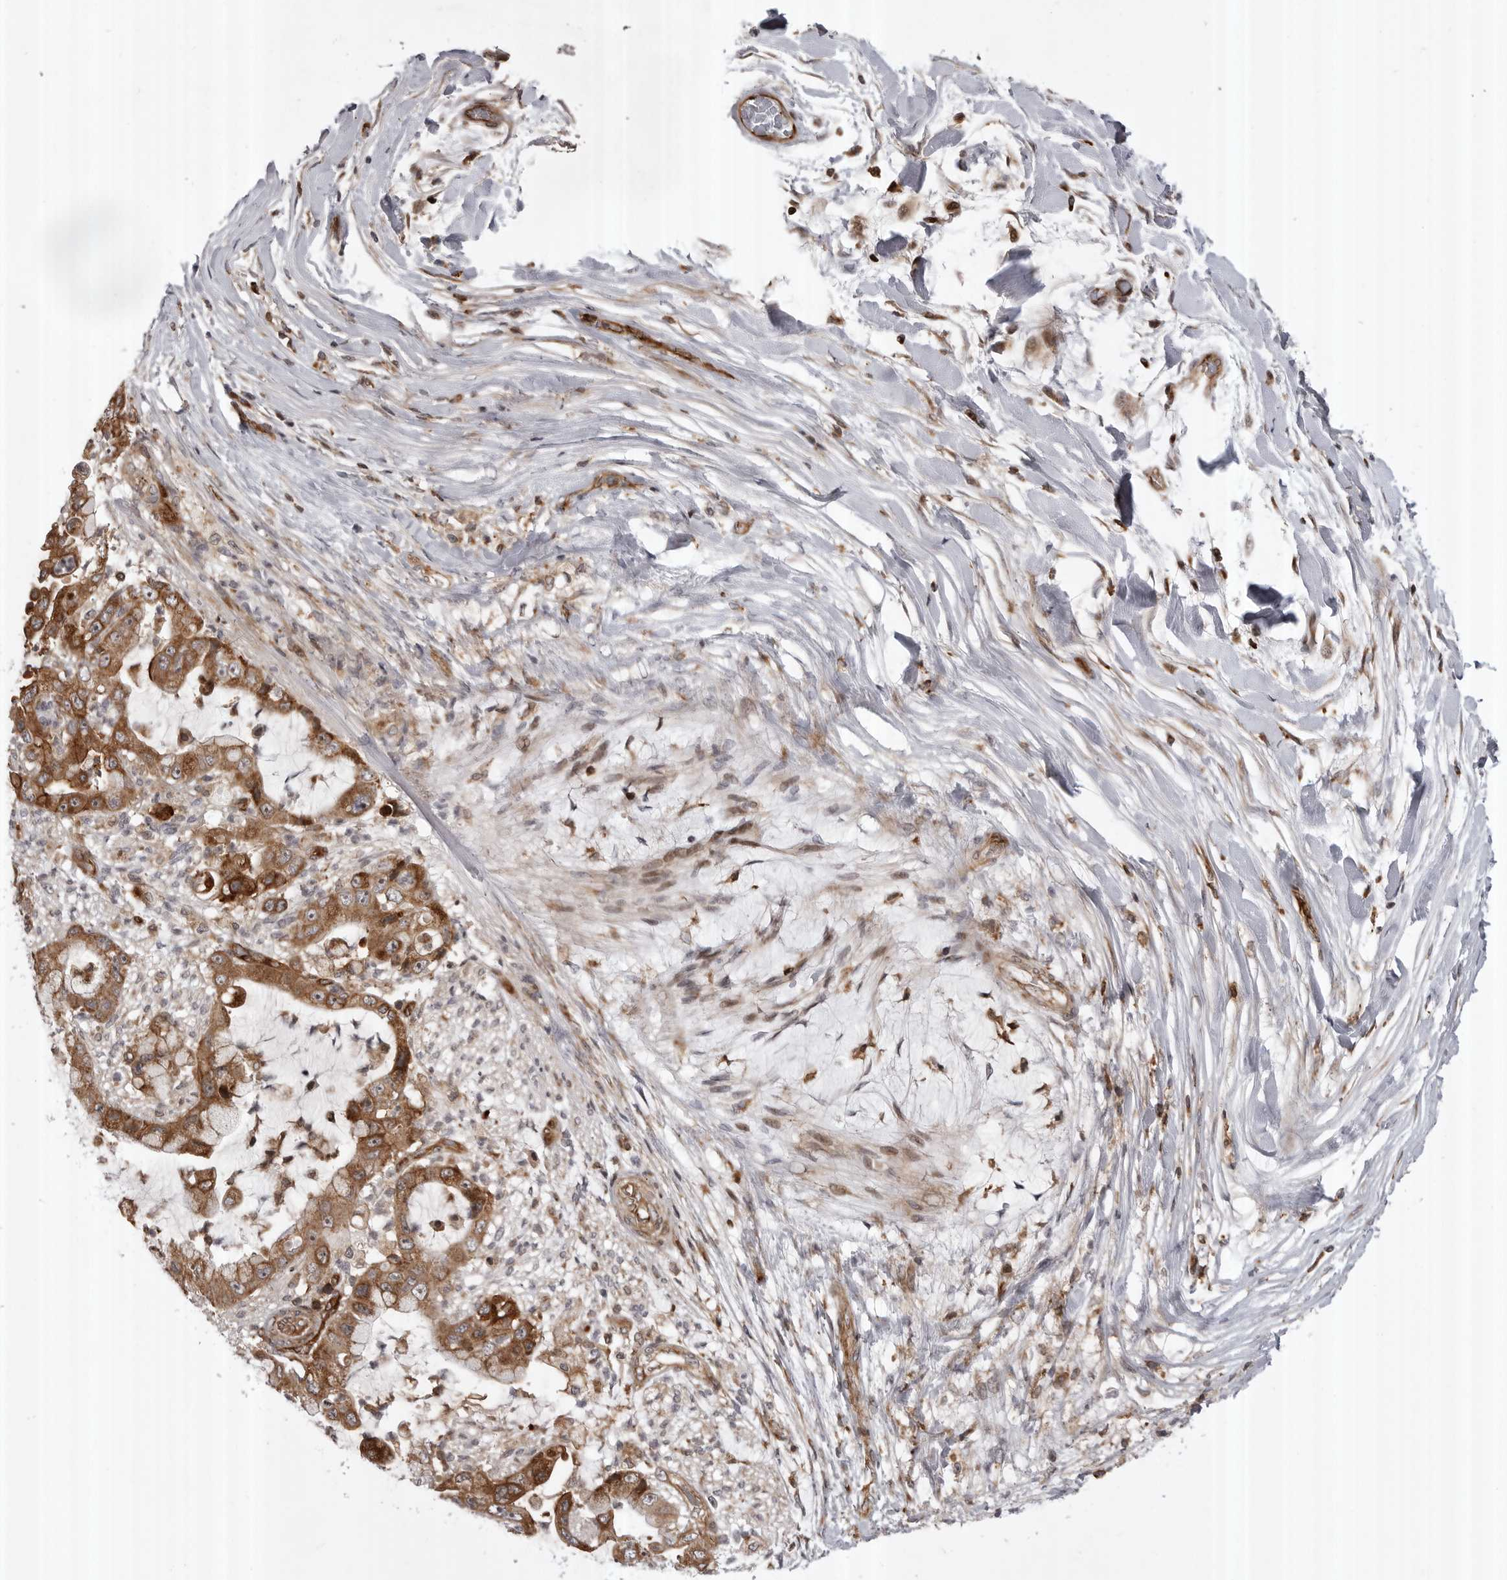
{"staining": {"intensity": "strong", "quantity": ">75%", "location": "cytoplasmic/membranous"}, "tissue": "liver cancer", "cell_type": "Tumor cells", "image_type": "cancer", "snomed": [{"axis": "morphology", "description": "Cholangiocarcinoma"}, {"axis": "topography", "description": "Liver"}], "caption": "Immunohistochemistry (IHC) of human liver cancer (cholangiocarcinoma) exhibits high levels of strong cytoplasmic/membranous expression in approximately >75% of tumor cells. The staining was performed using DAB, with brown indicating positive protein expression. Nuclei are stained blue with hematoxylin.", "gene": "ABL1", "patient": {"sex": "female", "age": 54}}